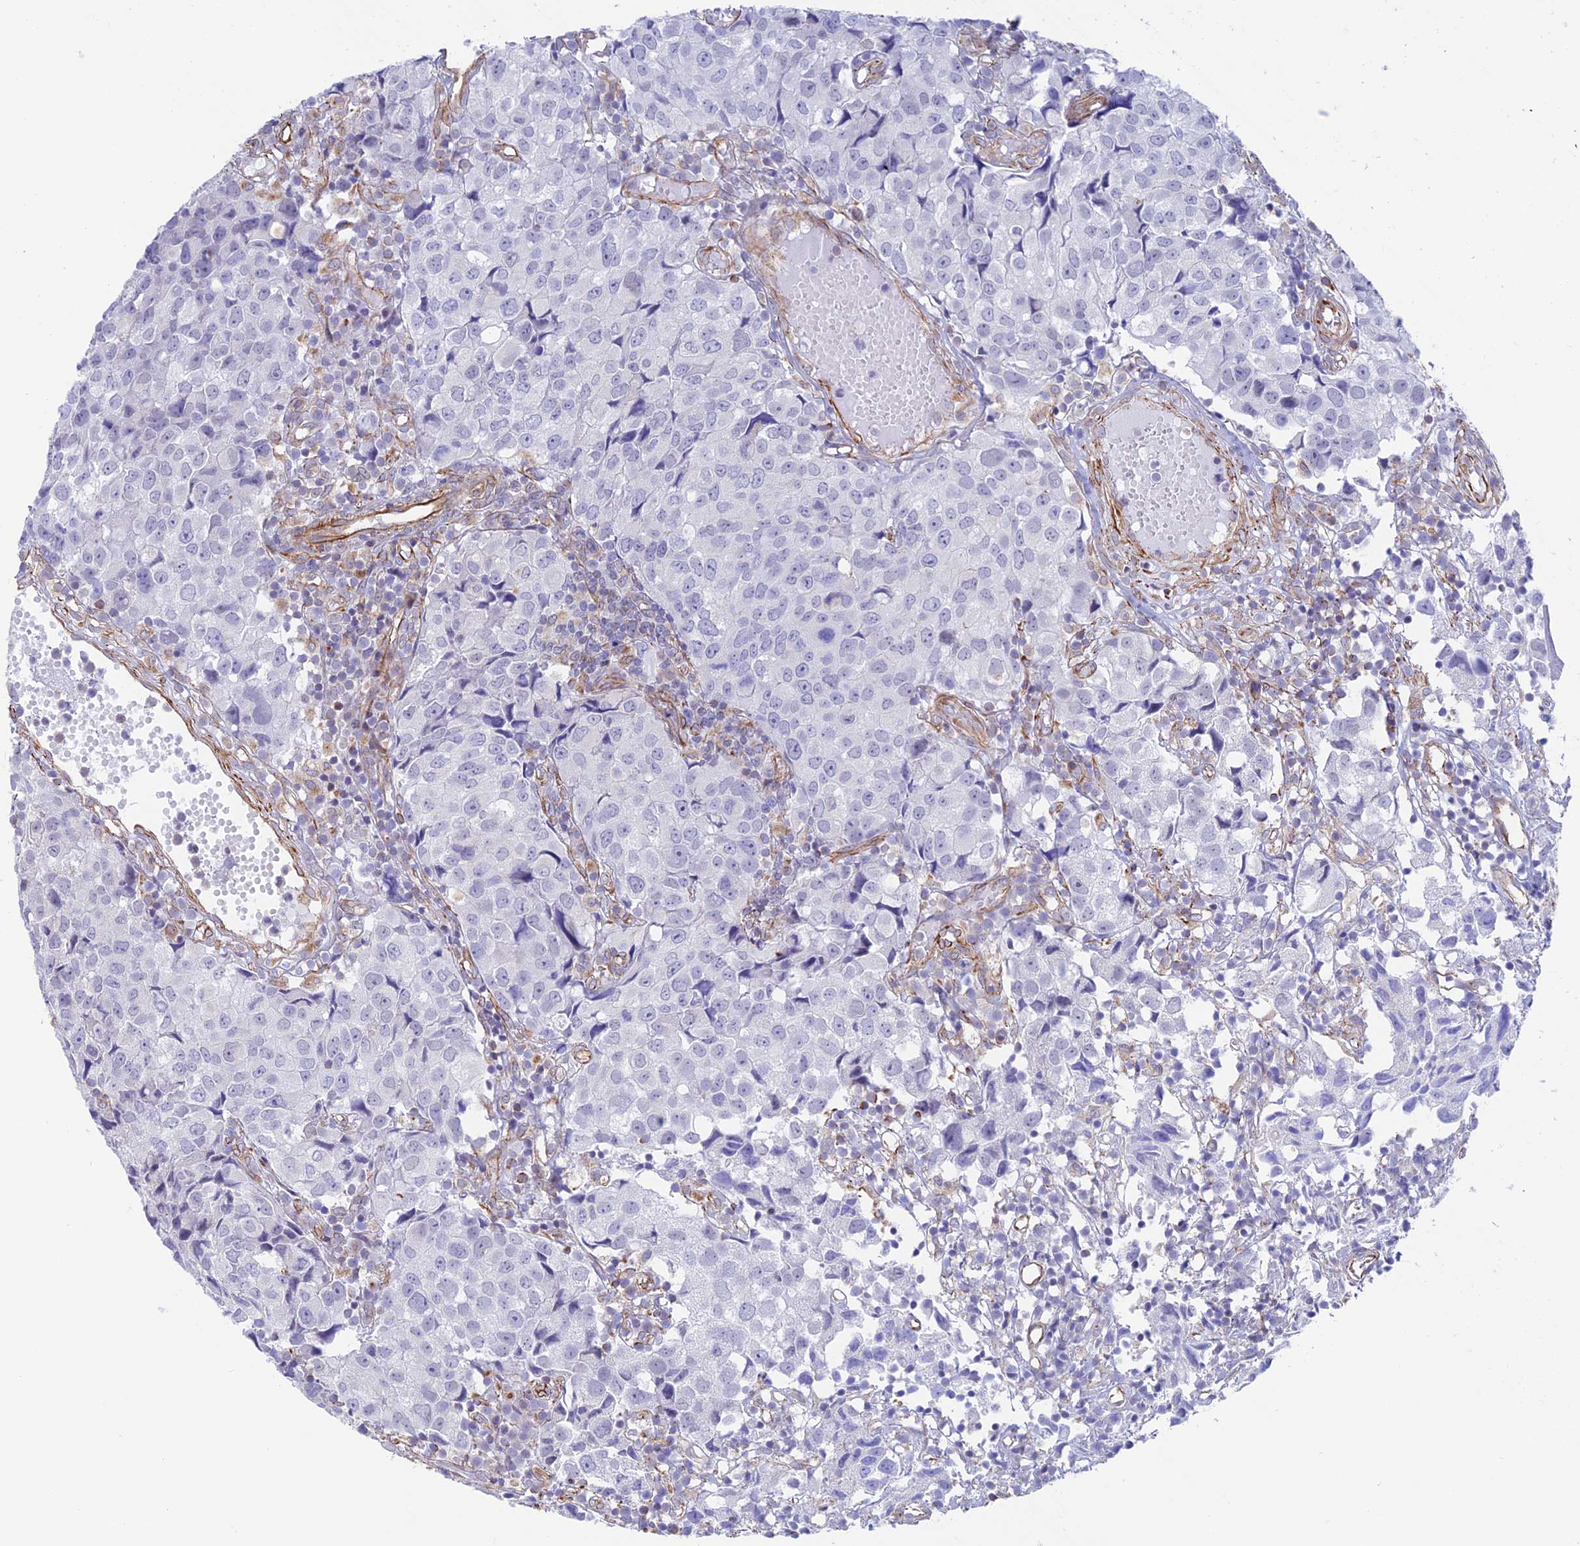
{"staining": {"intensity": "negative", "quantity": "none", "location": "none"}, "tissue": "urothelial cancer", "cell_type": "Tumor cells", "image_type": "cancer", "snomed": [{"axis": "morphology", "description": "Urothelial carcinoma, High grade"}, {"axis": "topography", "description": "Urinary bladder"}], "caption": "High magnification brightfield microscopy of urothelial cancer stained with DAB (3,3'-diaminobenzidine) (brown) and counterstained with hematoxylin (blue): tumor cells show no significant positivity.", "gene": "ZNF652", "patient": {"sex": "female", "age": 75}}